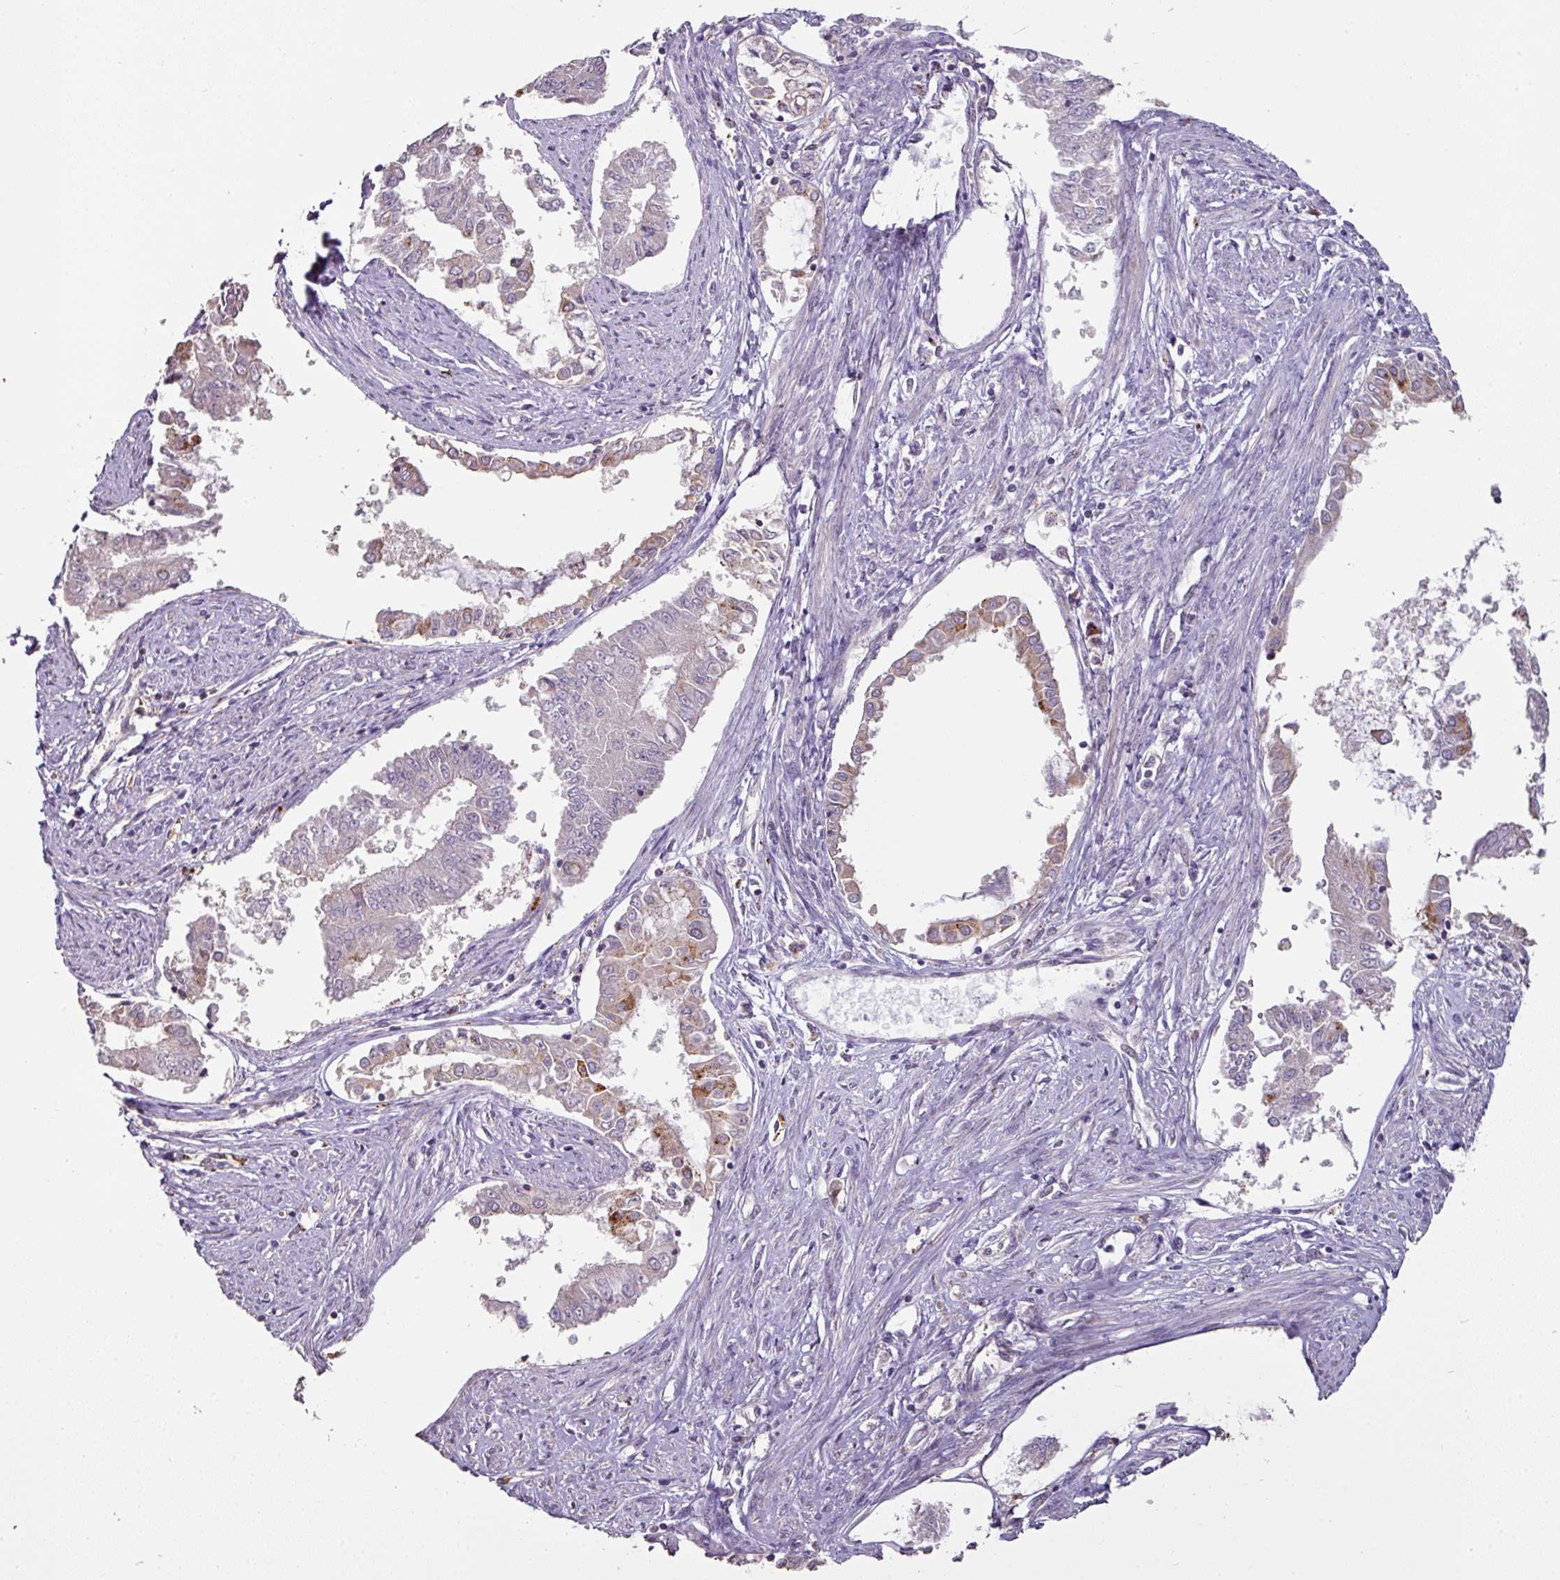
{"staining": {"intensity": "moderate", "quantity": "<25%", "location": "cytoplasmic/membranous"}, "tissue": "endometrial cancer", "cell_type": "Tumor cells", "image_type": "cancer", "snomed": [{"axis": "morphology", "description": "Adenocarcinoma, NOS"}, {"axis": "topography", "description": "Endometrium"}], "caption": "Endometrial cancer (adenocarcinoma) was stained to show a protein in brown. There is low levels of moderate cytoplasmic/membranous positivity in approximately <25% of tumor cells.", "gene": "CXCR5", "patient": {"sex": "female", "age": 76}}